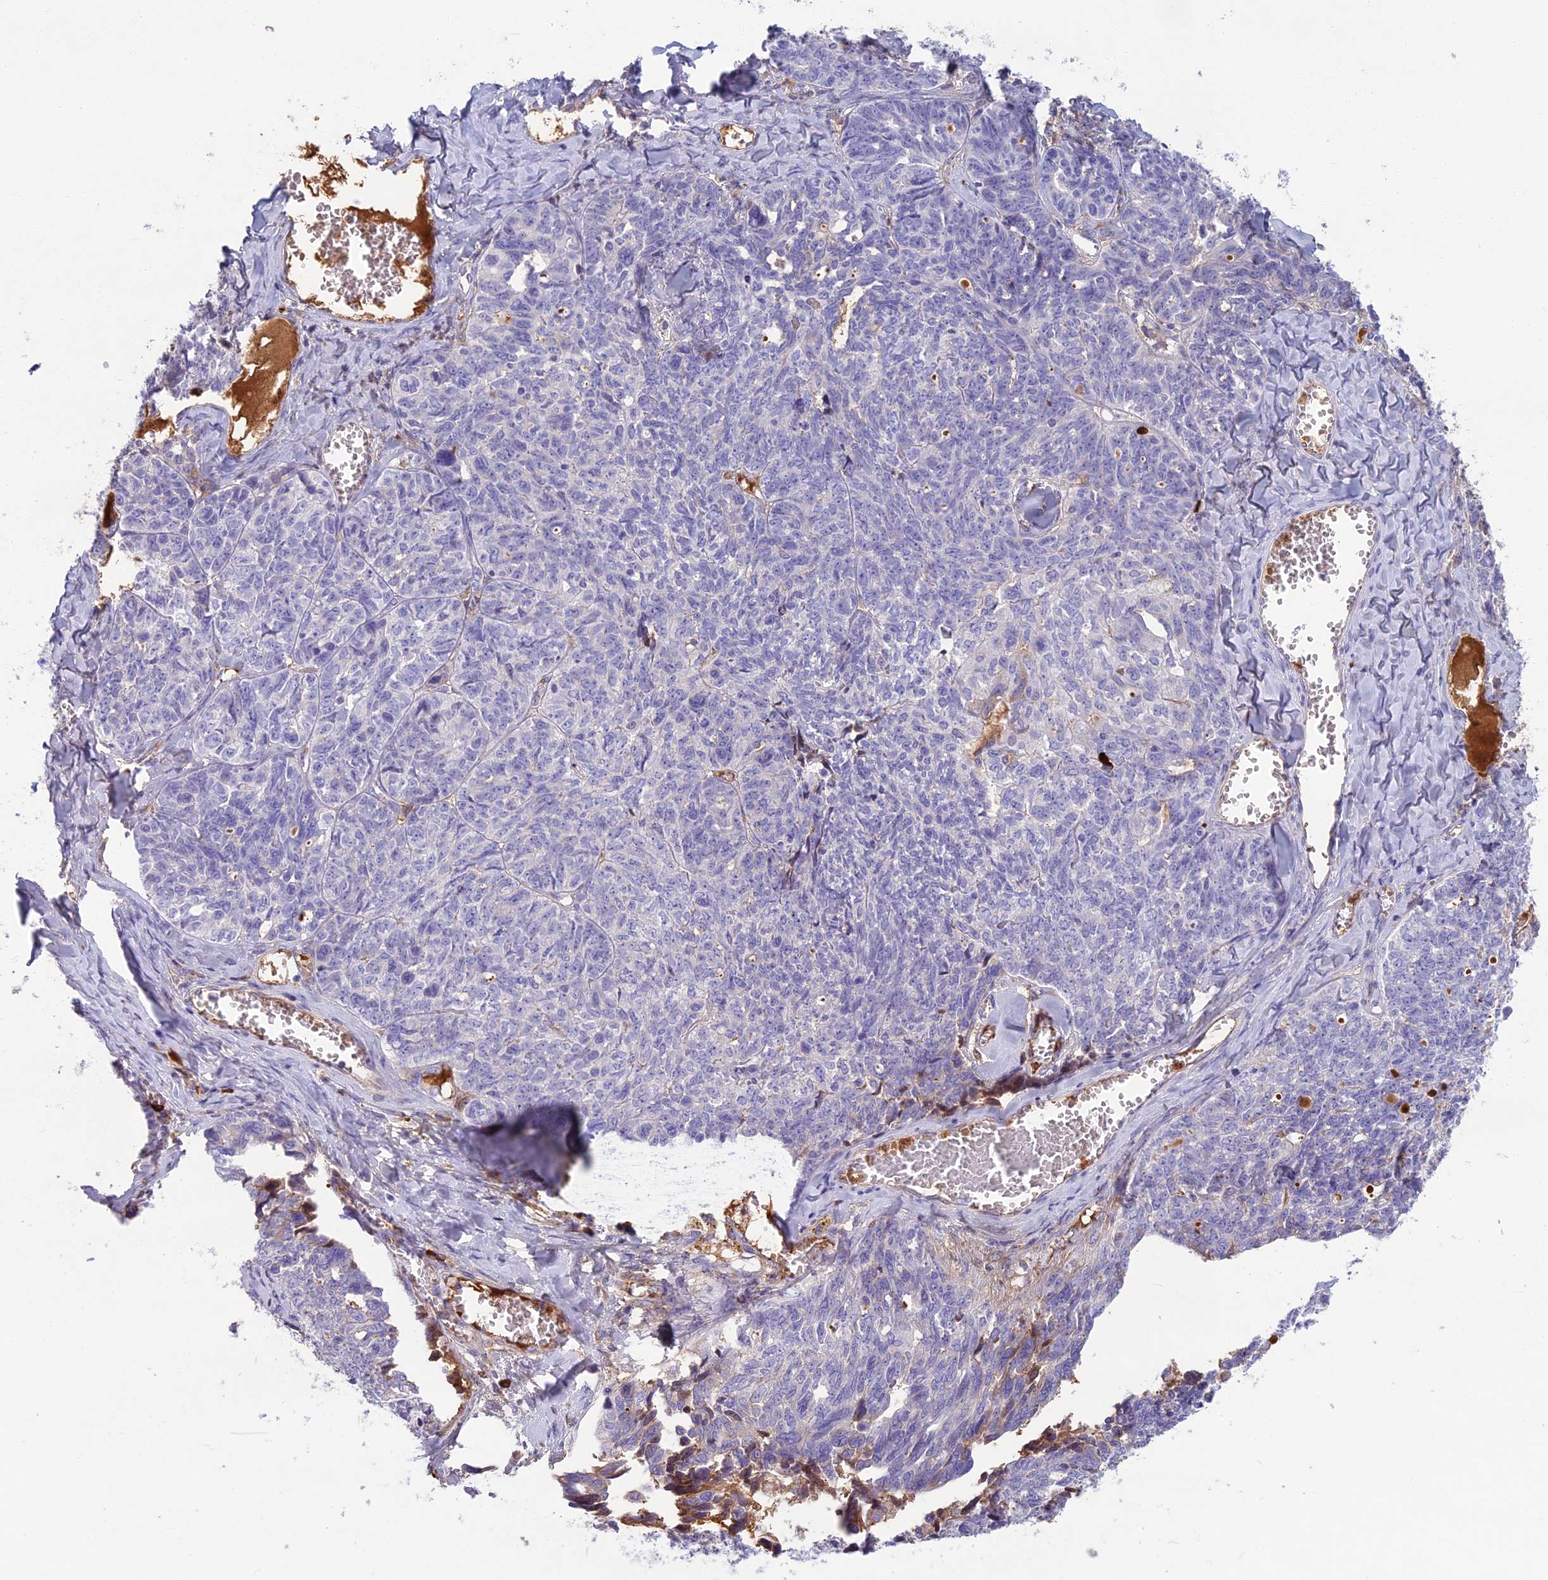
{"staining": {"intensity": "negative", "quantity": "none", "location": "none"}, "tissue": "ovarian cancer", "cell_type": "Tumor cells", "image_type": "cancer", "snomed": [{"axis": "morphology", "description": "Cystadenocarcinoma, serous, NOS"}, {"axis": "topography", "description": "Ovary"}], "caption": "High power microscopy histopathology image of an IHC image of ovarian cancer (serous cystadenocarcinoma), revealing no significant expression in tumor cells.", "gene": "SNAP91", "patient": {"sex": "female", "age": 79}}